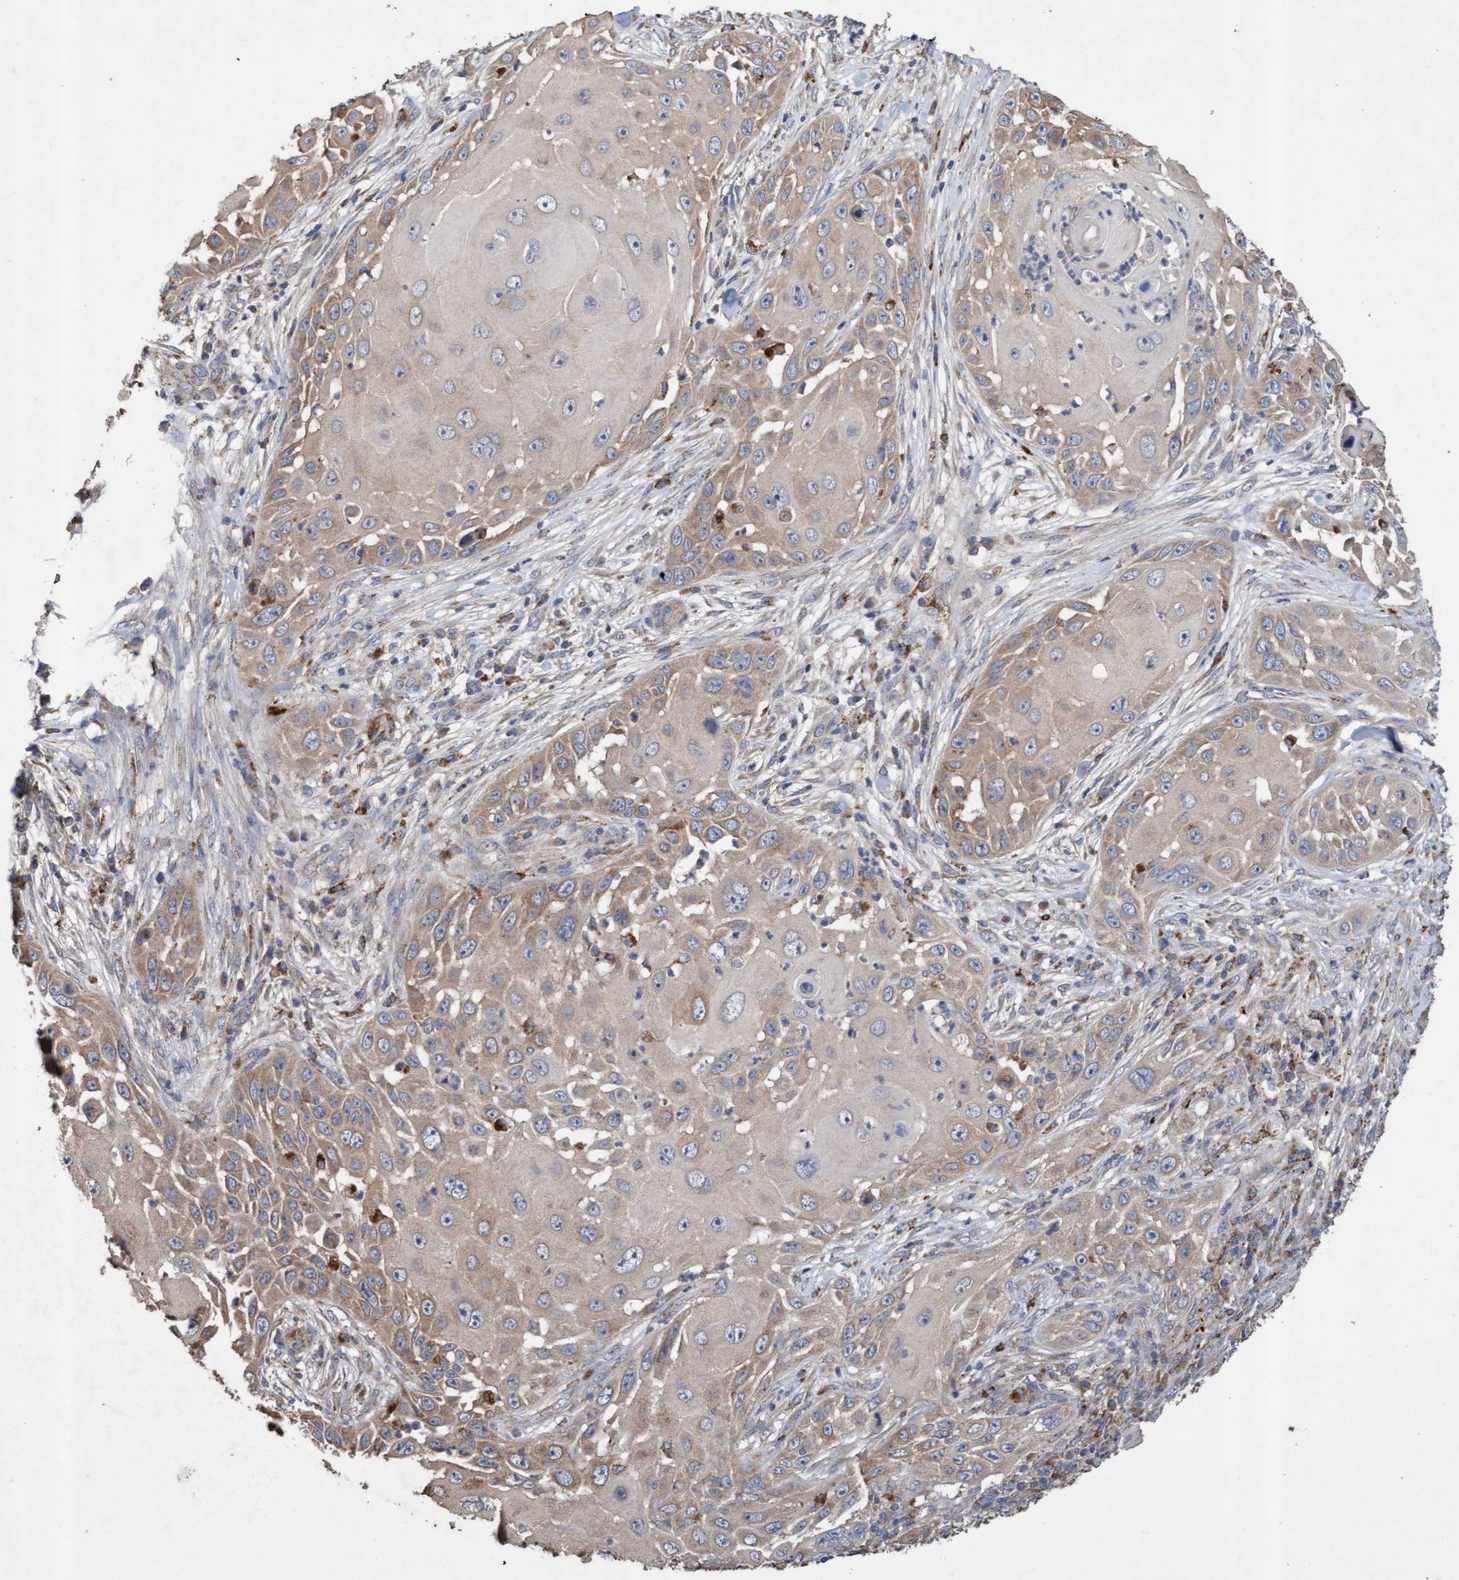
{"staining": {"intensity": "weak", "quantity": "25%-75%", "location": "cytoplasmic/membranous"}, "tissue": "skin cancer", "cell_type": "Tumor cells", "image_type": "cancer", "snomed": [{"axis": "morphology", "description": "Squamous cell carcinoma, NOS"}, {"axis": "topography", "description": "Skin"}], "caption": "This is an image of immunohistochemistry (IHC) staining of squamous cell carcinoma (skin), which shows weak positivity in the cytoplasmic/membranous of tumor cells.", "gene": "ATPAF2", "patient": {"sex": "female", "age": 44}}